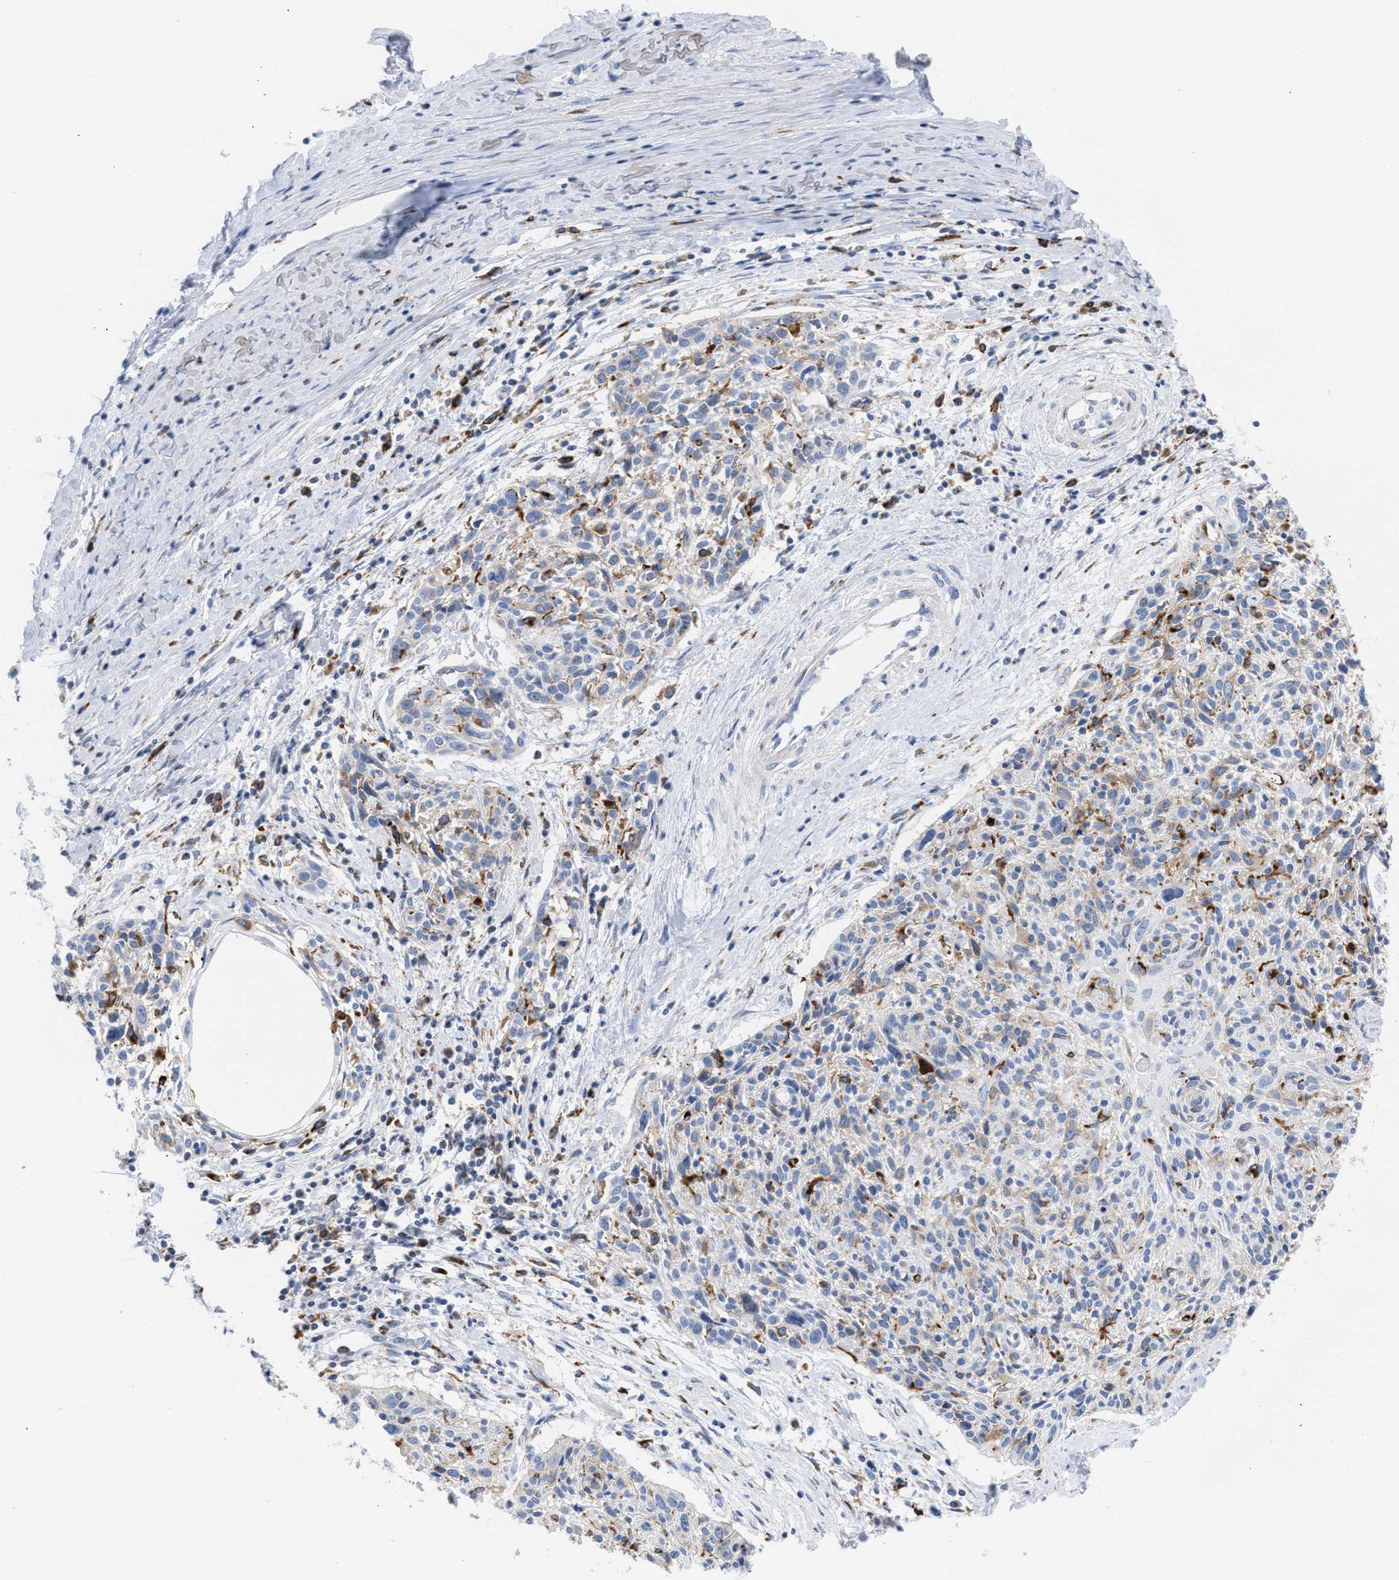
{"staining": {"intensity": "moderate", "quantity": "<25%", "location": "cytoplasmic/membranous"}, "tissue": "cervical cancer", "cell_type": "Tumor cells", "image_type": "cancer", "snomed": [{"axis": "morphology", "description": "Squamous cell carcinoma, NOS"}, {"axis": "topography", "description": "Cervix"}], "caption": "Immunohistochemistry (DAB) staining of cervical cancer (squamous cell carcinoma) demonstrates moderate cytoplasmic/membranous protein expression in about <25% of tumor cells.", "gene": "TACC3", "patient": {"sex": "female", "age": 51}}